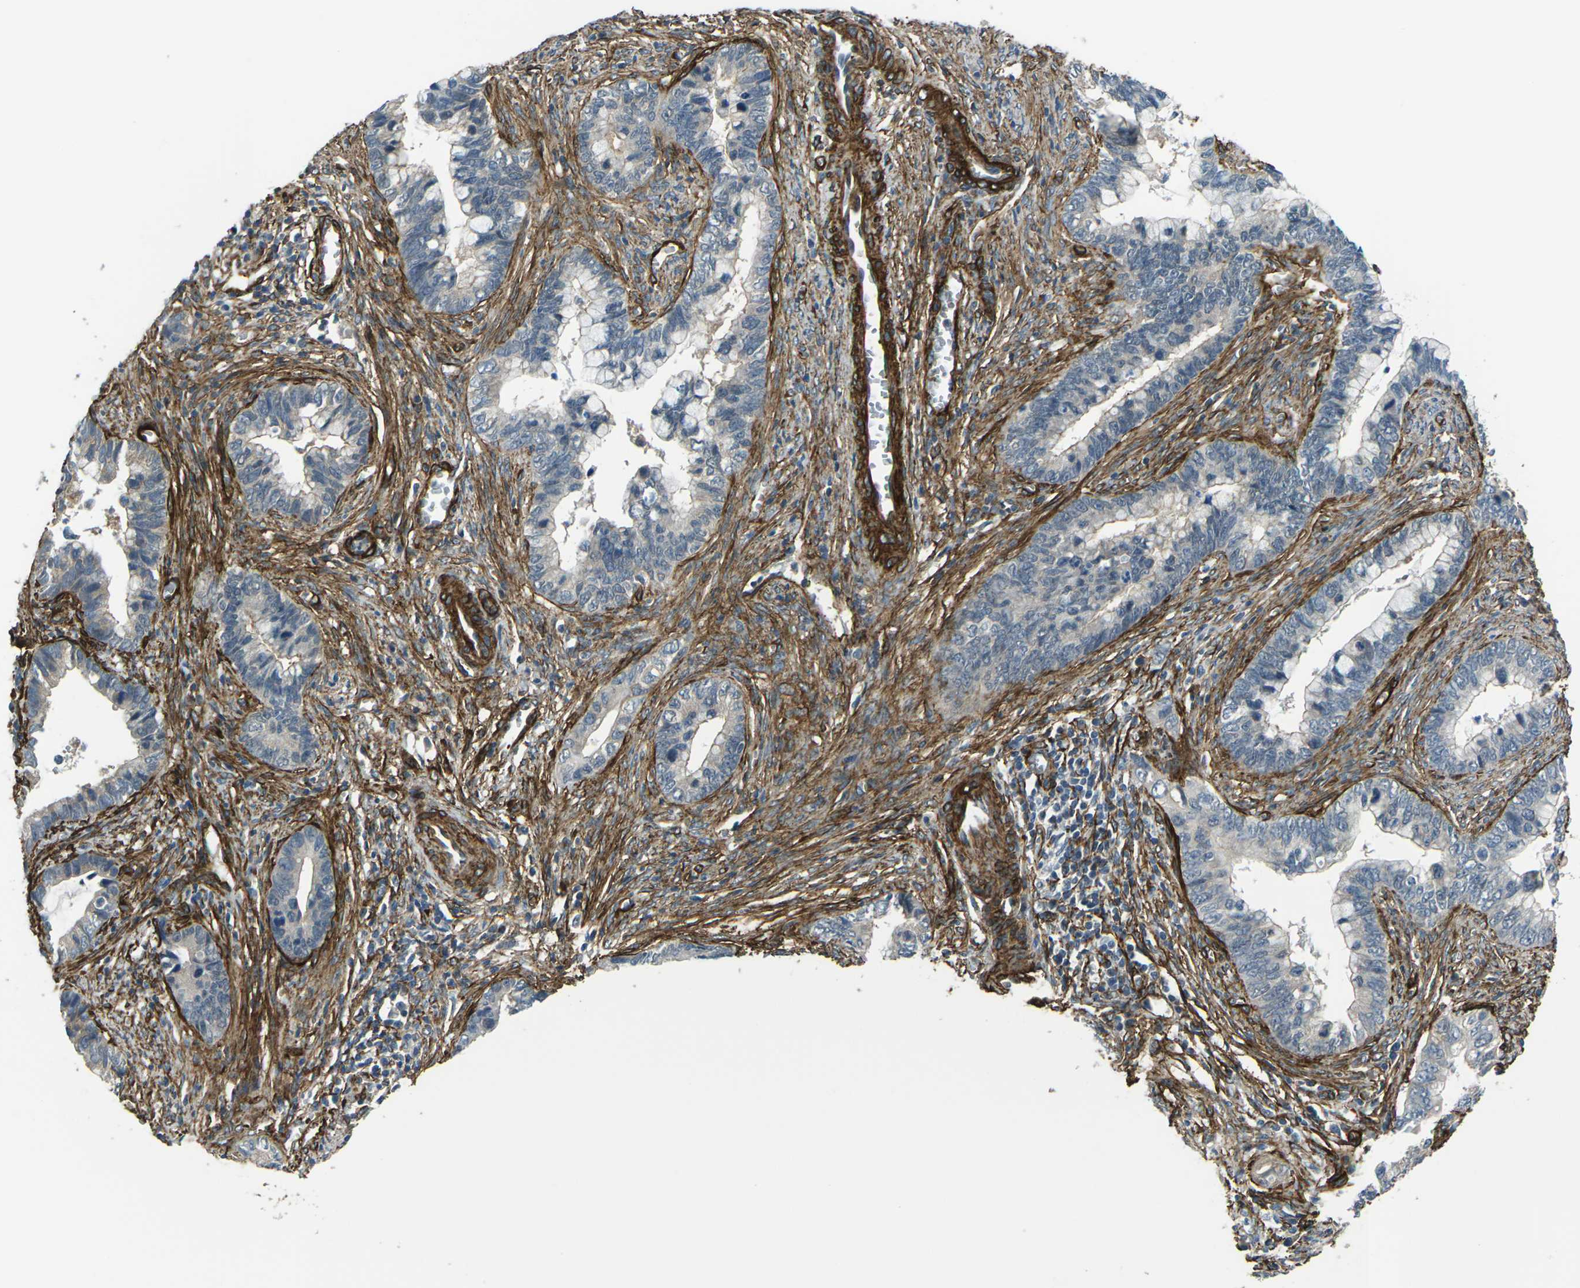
{"staining": {"intensity": "negative", "quantity": "none", "location": "none"}, "tissue": "cervical cancer", "cell_type": "Tumor cells", "image_type": "cancer", "snomed": [{"axis": "morphology", "description": "Adenocarcinoma, NOS"}, {"axis": "topography", "description": "Cervix"}], "caption": "High power microscopy image of an immunohistochemistry (IHC) image of adenocarcinoma (cervical), revealing no significant positivity in tumor cells.", "gene": "GRAMD1C", "patient": {"sex": "female", "age": 44}}